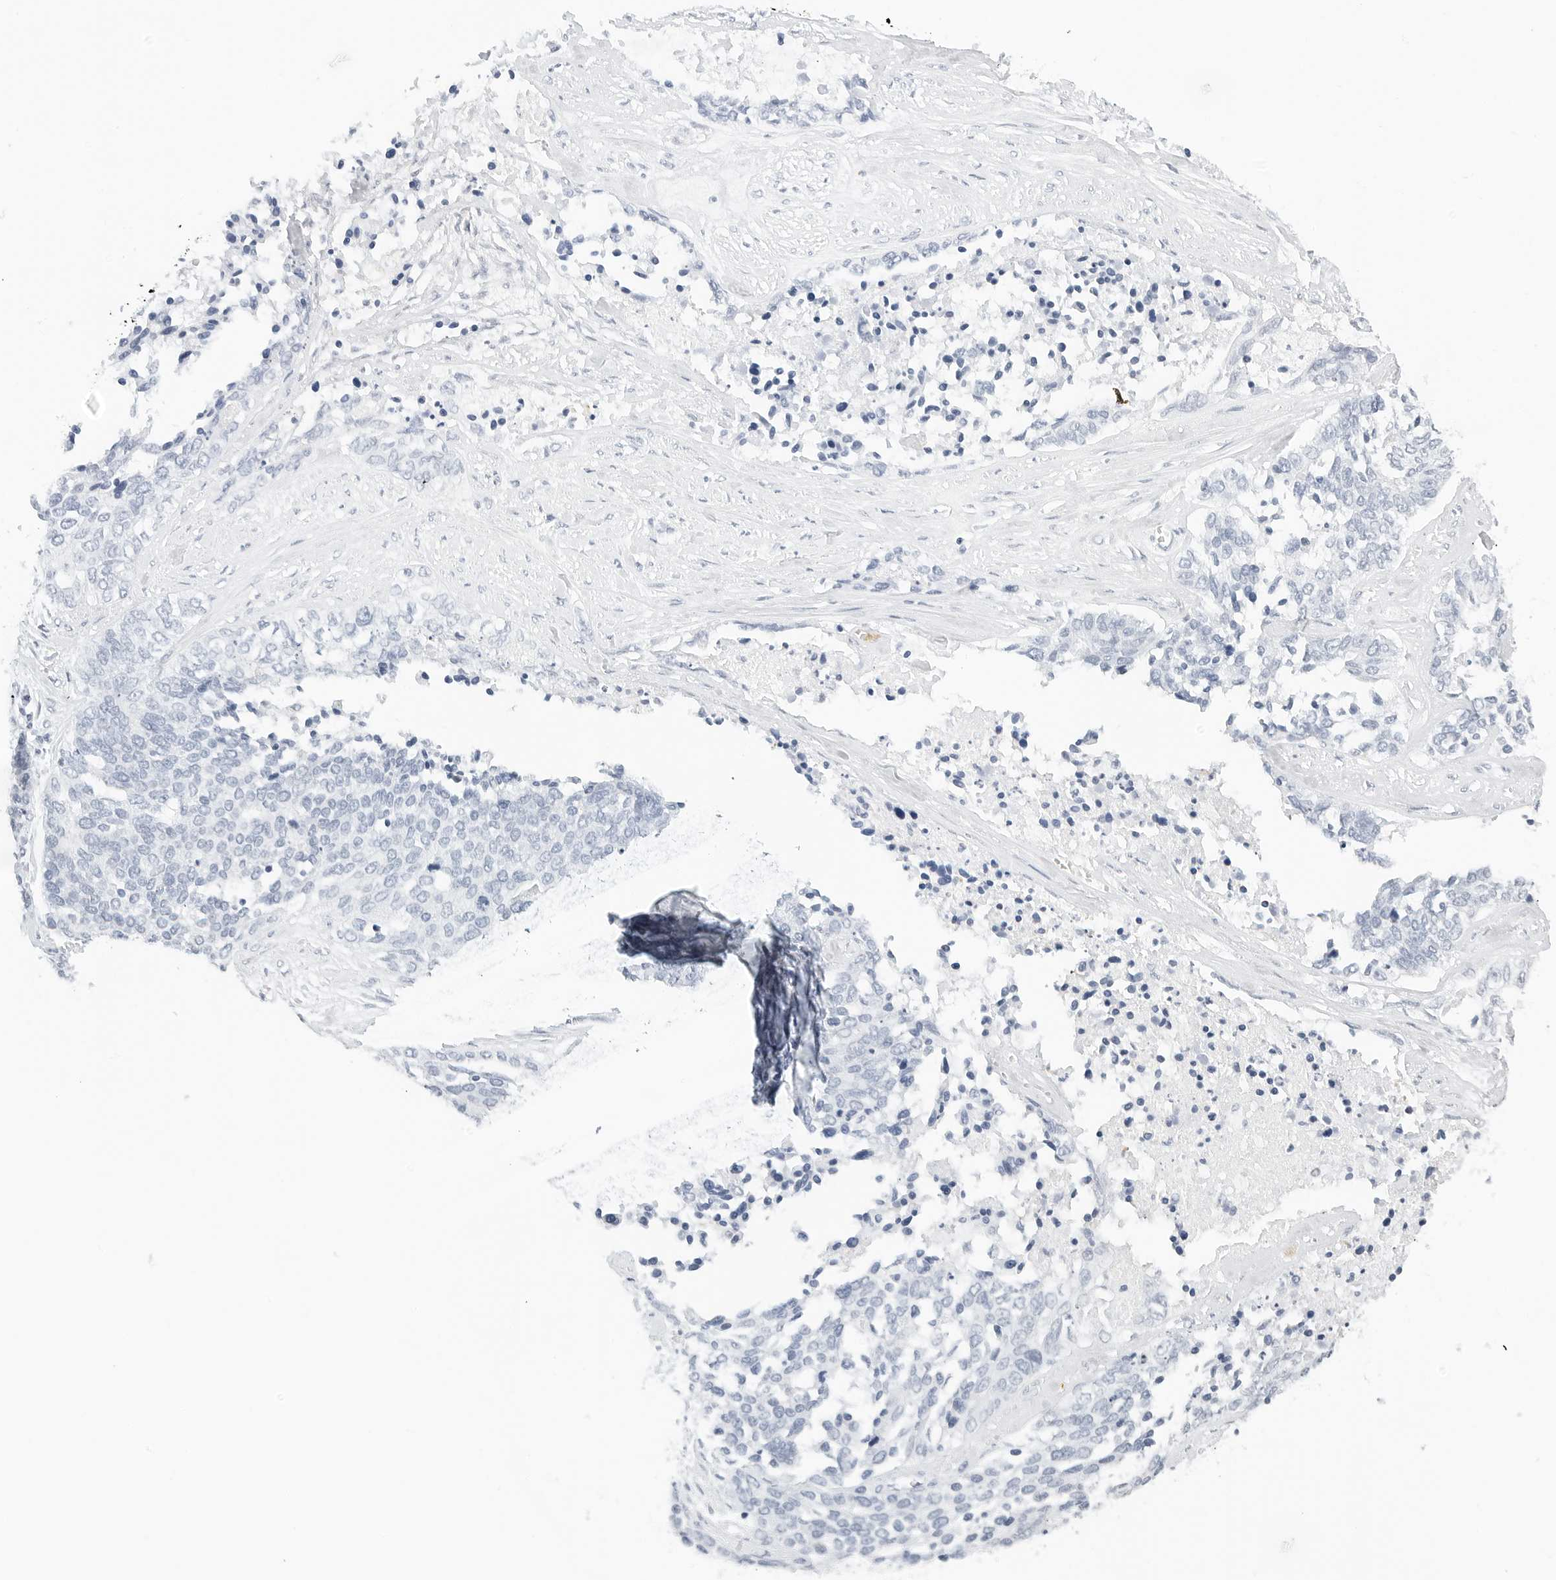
{"staining": {"intensity": "negative", "quantity": "none", "location": "none"}, "tissue": "ovarian cancer", "cell_type": "Tumor cells", "image_type": "cancer", "snomed": [{"axis": "morphology", "description": "Cystadenocarcinoma, serous, NOS"}, {"axis": "topography", "description": "Ovary"}], "caption": "The micrograph reveals no staining of tumor cells in ovarian cancer.", "gene": "CD22", "patient": {"sex": "female", "age": 44}}